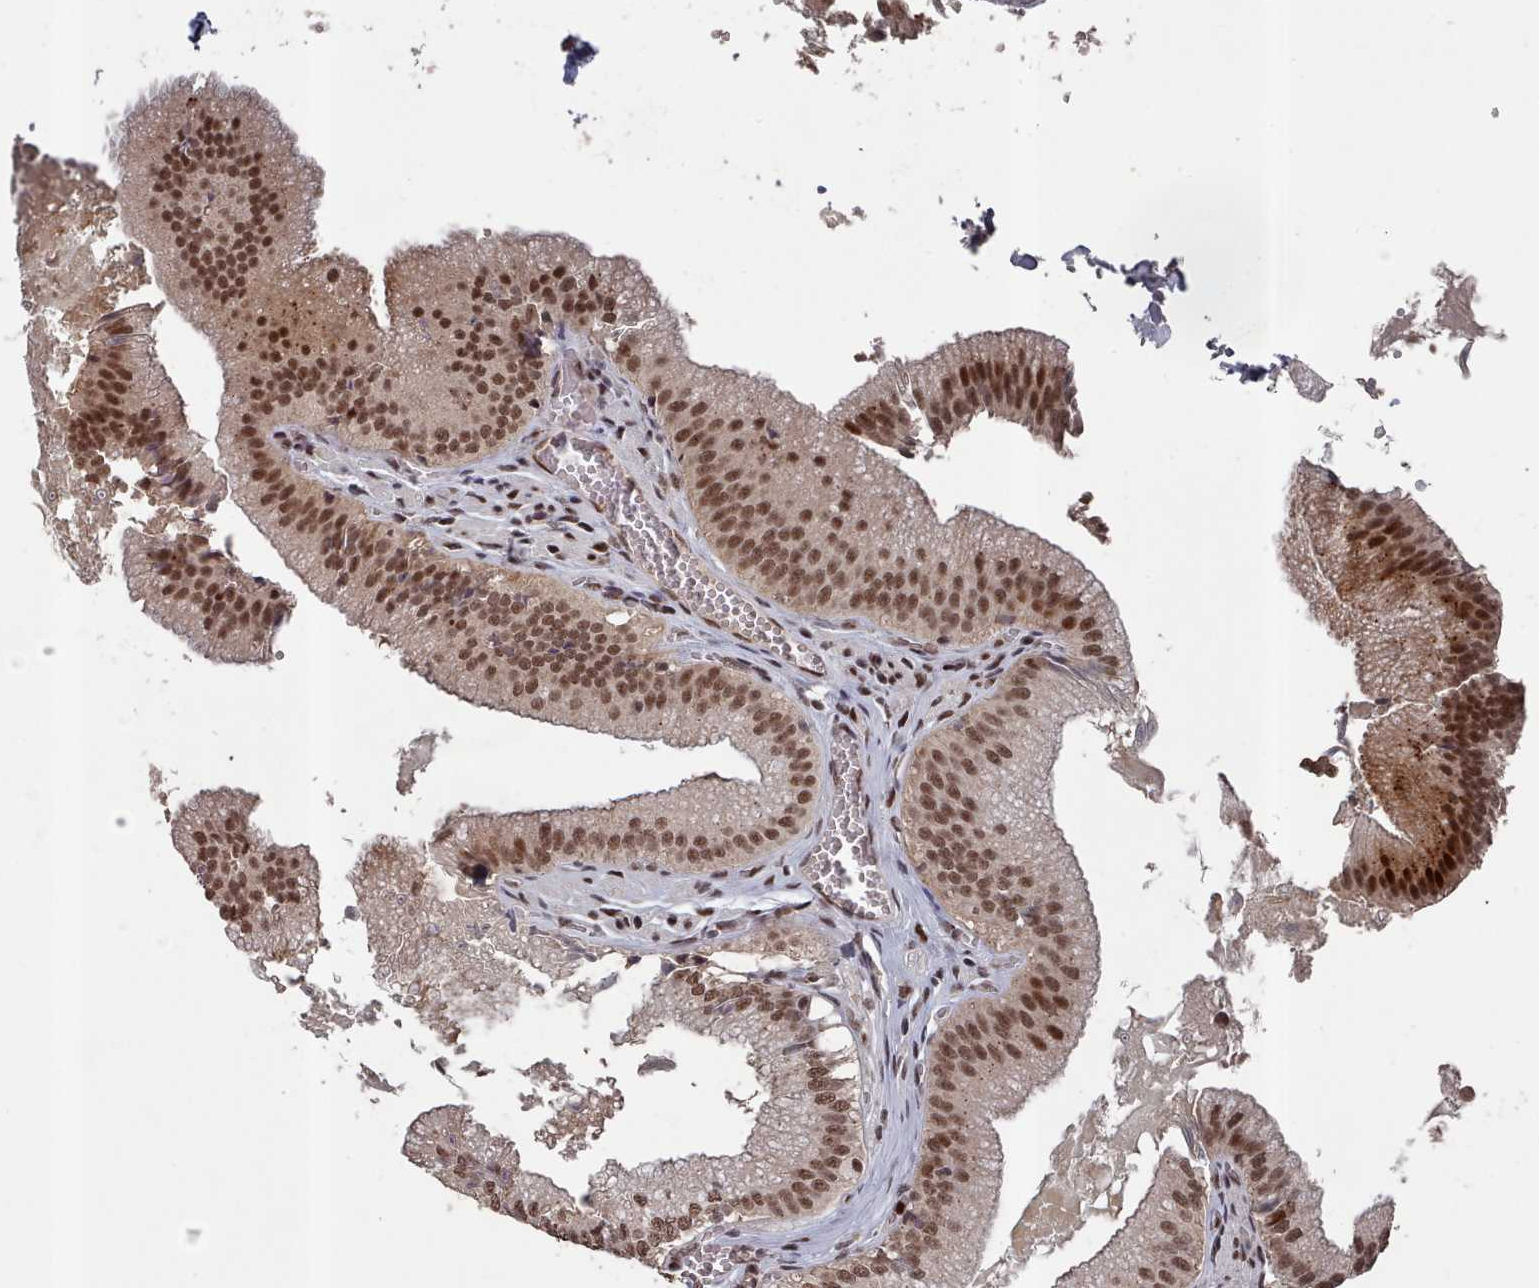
{"staining": {"intensity": "moderate", "quantity": ">75%", "location": "cytoplasmic/membranous,nuclear"}, "tissue": "gallbladder", "cell_type": "Glandular cells", "image_type": "normal", "snomed": [{"axis": "morphology", "description": "Normal tissue, NOS"}, {"axis": "topography", "description": "Gallbladder"}, {"axis": "topography", "description": "Peripheral nerve tissue"}], "caption": "The micrograph demonstrates immunohistochemical staining of unremarkable gallbladder. There is moderate cytoplasmic/membranous,nuclear staining is present in approximately >75% of glandular cells. (Brightfield microscopy of DAB IHC at high magnification).", "gene": "PNRC2", "patient": {"sex": "male", "age": 17}}